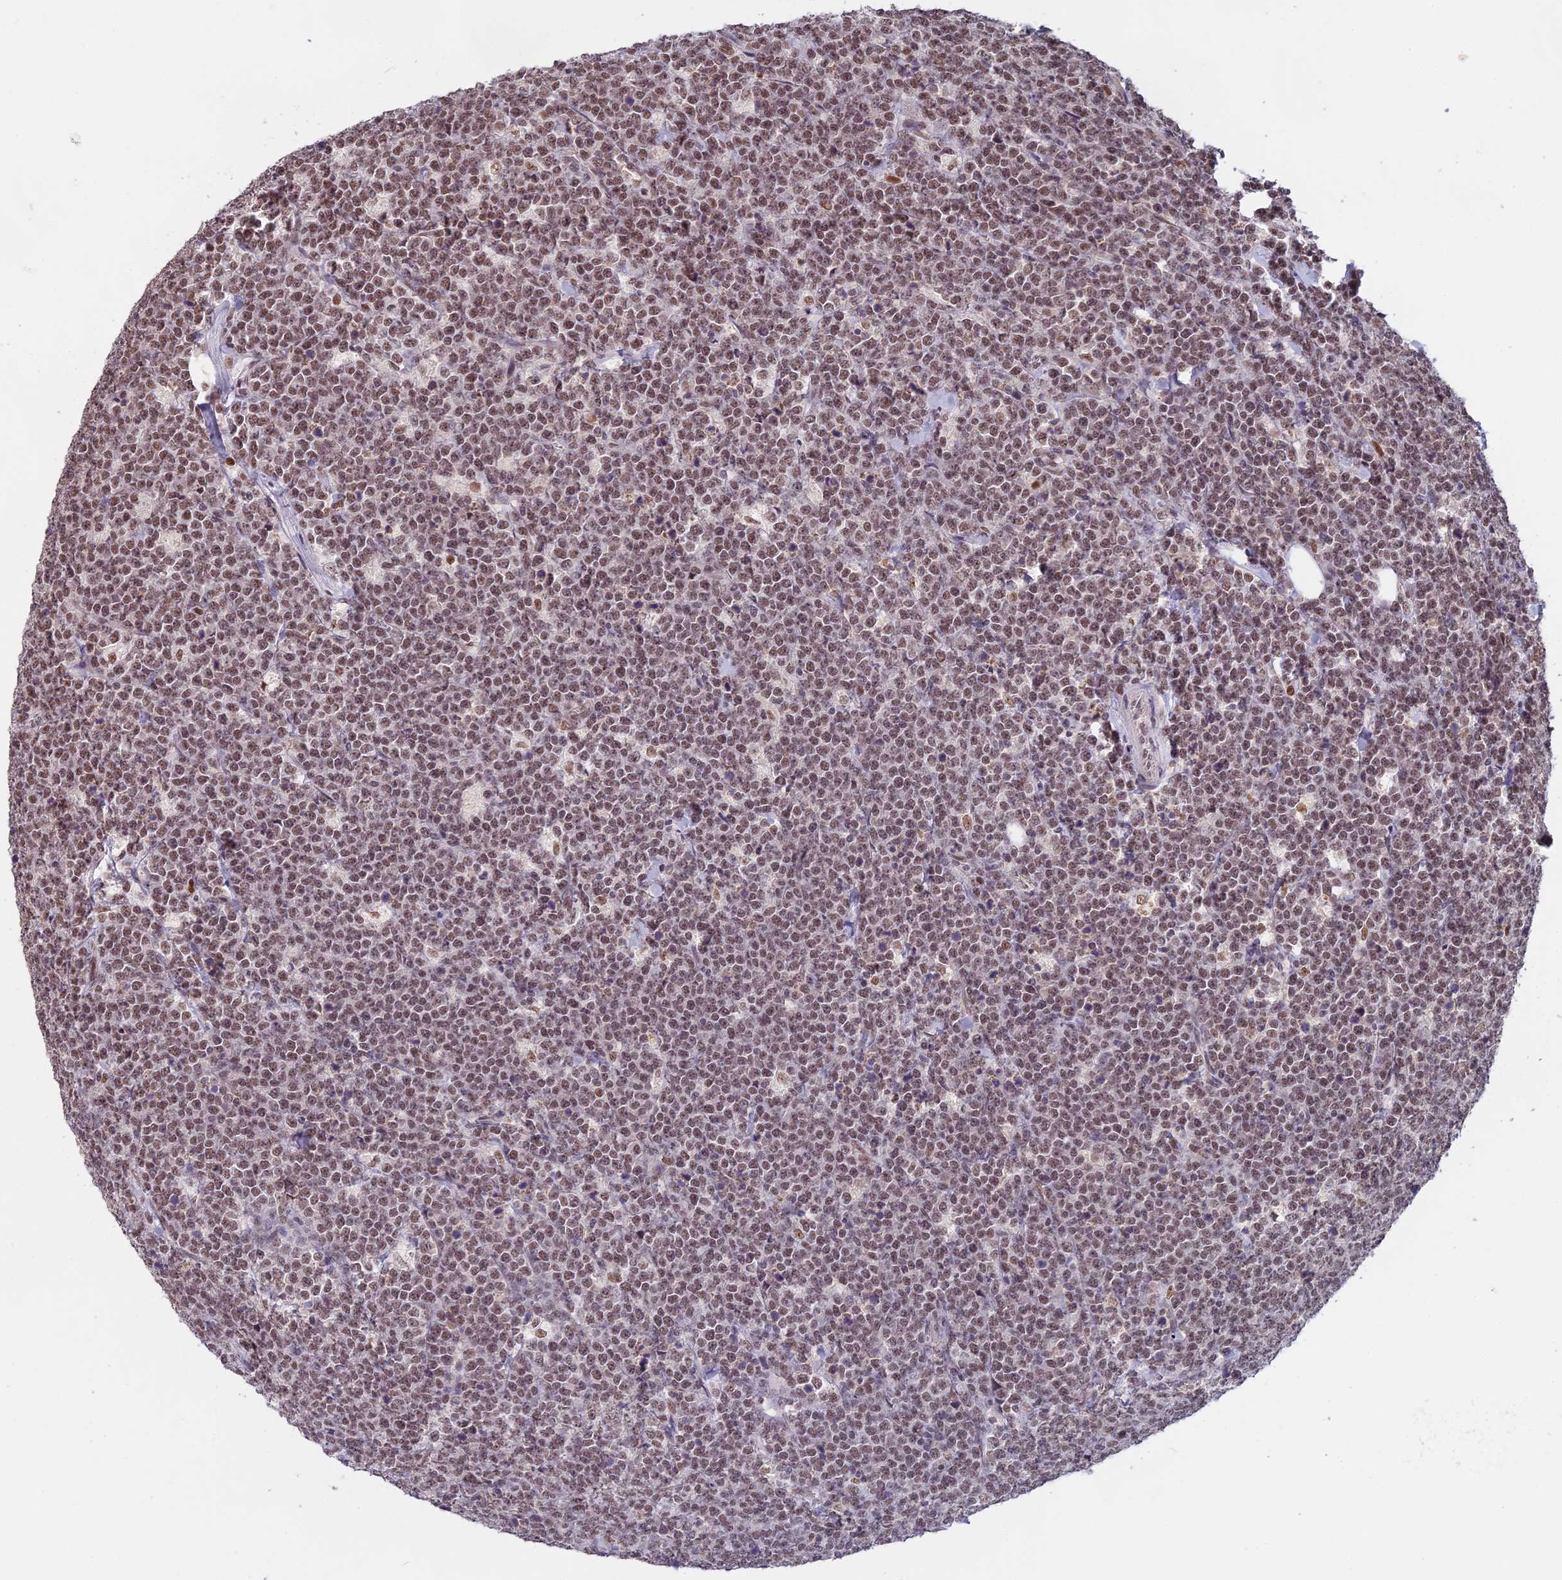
{"staining": {"intensity": "moderate", "quantity": ">75%", "location": "nuclear"}, "tissue": "lymphoma", "cell_type": "Tumor cells", "image_type": "cancer", "snomed": [{"axis": "morphology", "description": "Malignant lymphoma, non-Hodgkin's type, High grade"}, {"axis": "topography", "description": "Small intestine"}], "caption": "Immunohistochemistry (IHC) of malignant lymphoma, non-Hodgkin's type (high-grade) demonstrates medium levels of moderate nuclear staining in about >75% of tumor cells. (brown staining indicates protein expression, while blue staining denotes nuclei).", "gene": "MORF4L1", "patient": {"sex": "male", "age": 8}}